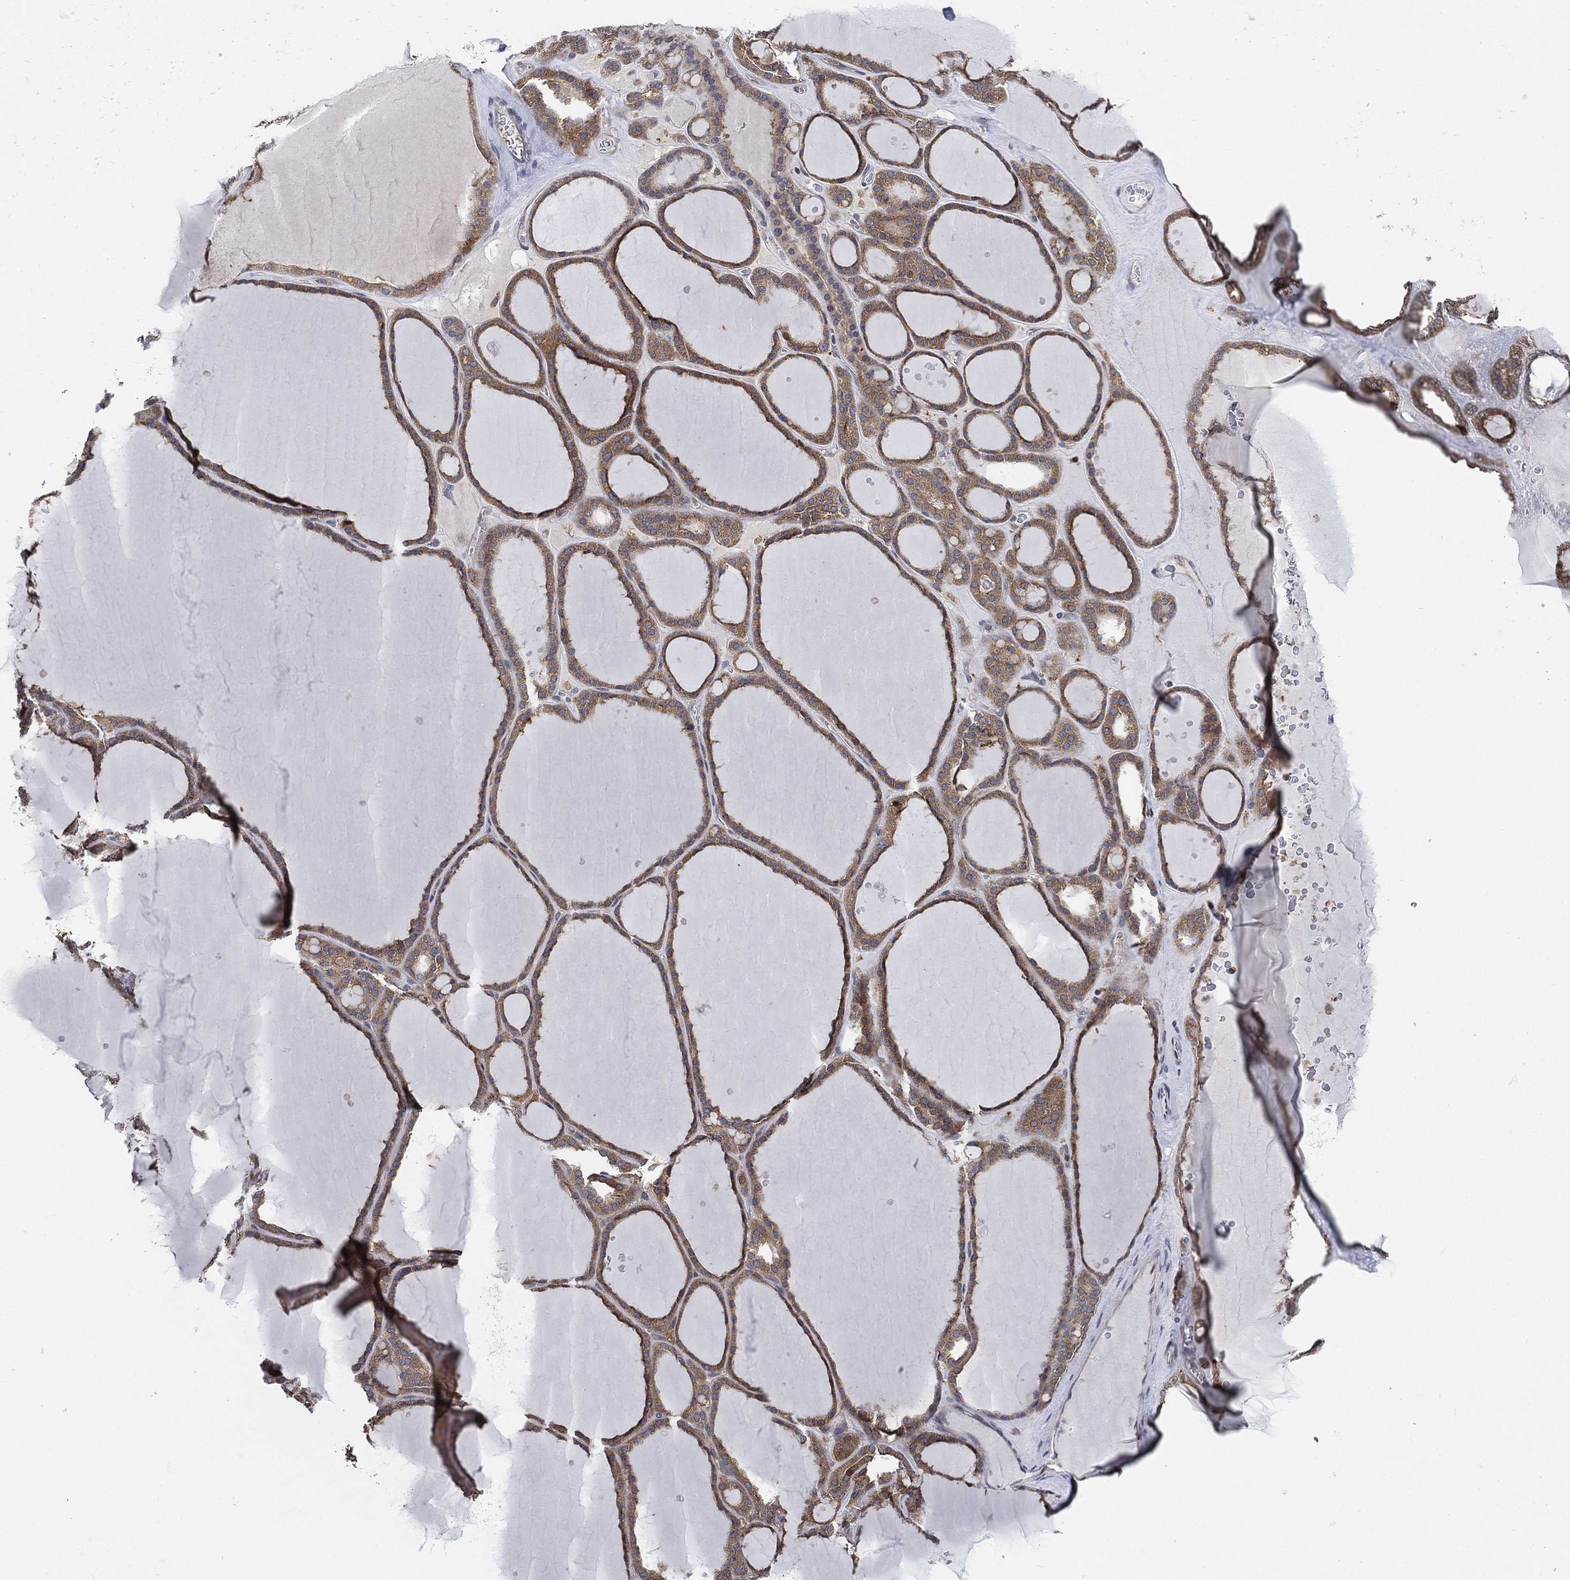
{"staining": {"intensity": "moderate", "quantity": ">75%", "location": "cytoplasmic/membranous"}, "tissue": "thyroid gland", "cell_type": "Glandular cells", "image_type": "normal", "snomed": [{"axis": "morphology", "description": "Normal tissue, NOS"}, {"axis": "topography", "description": "Thyroid gland"}], "caption": "Thyroid gland stained with DAB (3,3'-diaminobenzidine) immunohistochemistry displays medium levels of moderate cytoplasmic/membranous expression in about >75% of glandular cells. (DAB IHC, brown staining for protein, blue staining for nuclei).", "gene": "SMPD3", "patient": {"sex": "male", "age": 63}}